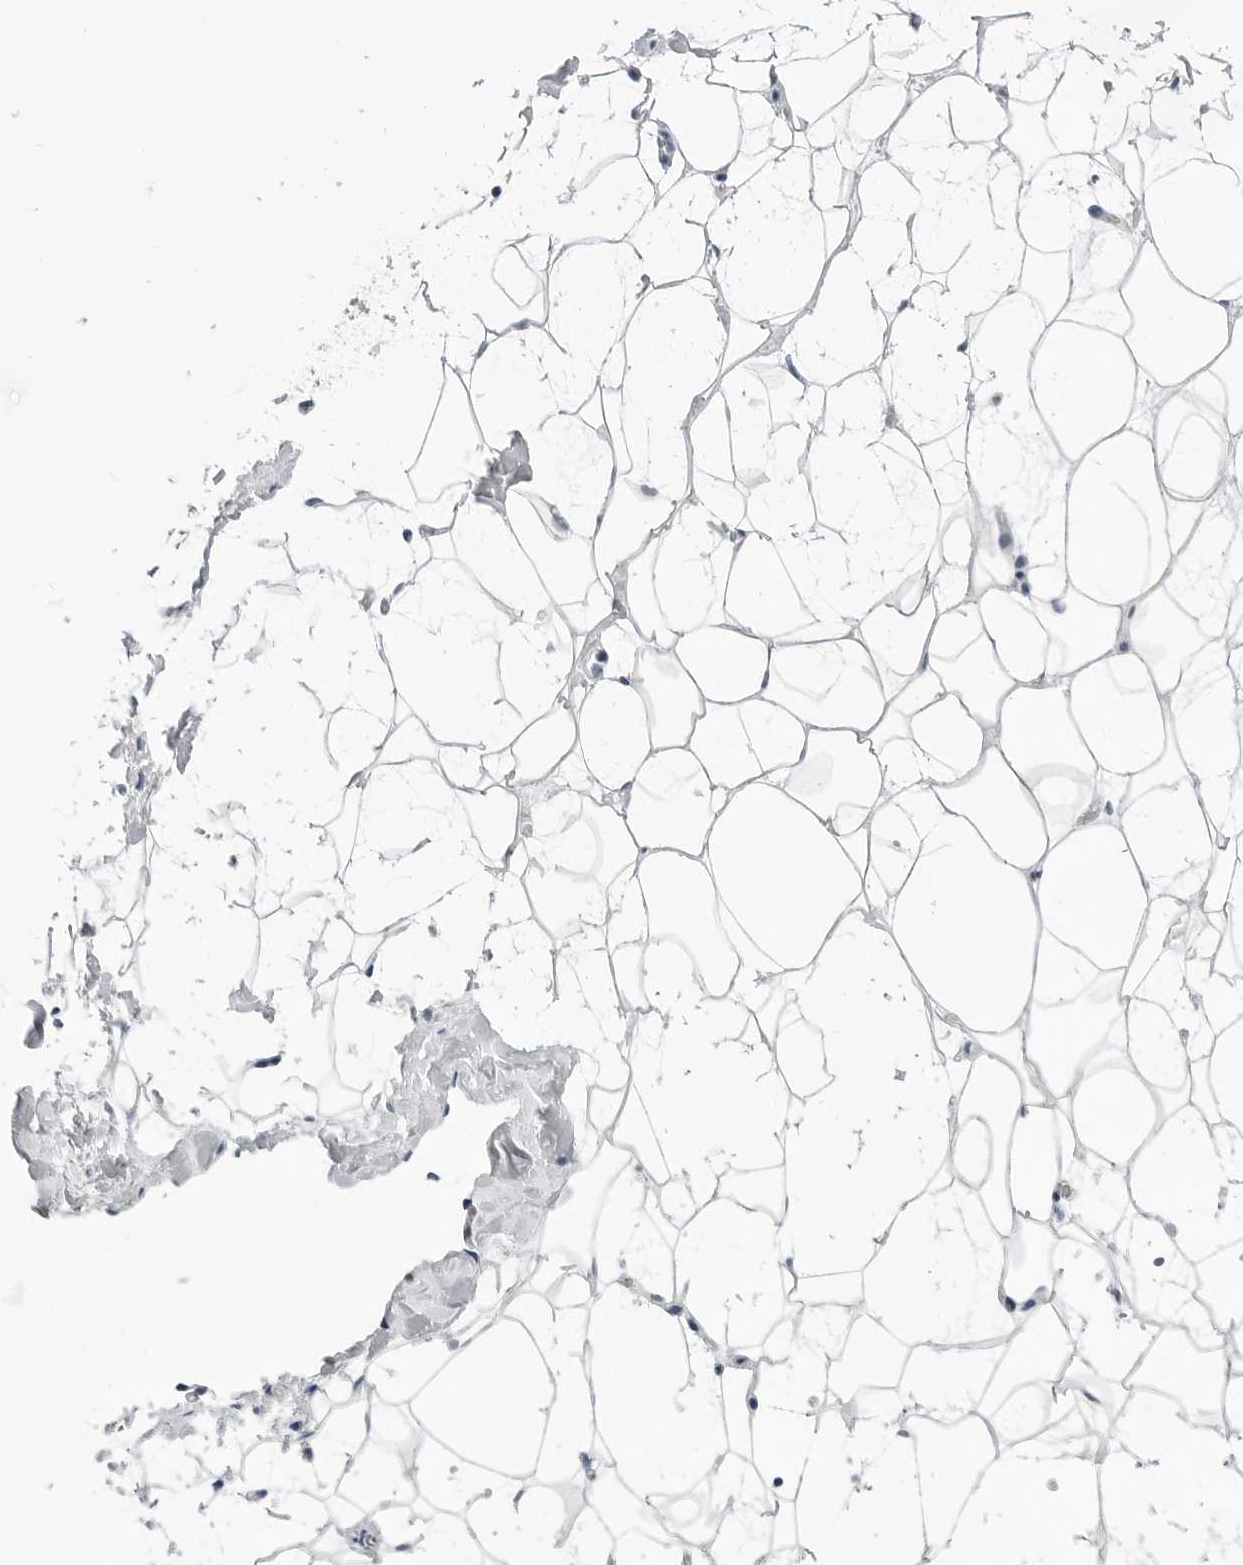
{"staining": {"intensity": "negative", "quantity": "none", "location": "none"}, "tissue": "adipose tissue", "cell_type": "Adipocytes", "image_type": "normal", "snomed": [{"axis": "morphology", "description": "Normal tissue, NOS"}, {"axis": "morphology", "description": "Fibrosis, NOS"}, {"axis": "topography", "description": "Breast"}, {"axis": "topography", "description": "Adipose tissue"}], "caption": "Histopathology image shows no protein expression in adipocytes of normal adipose tissue. (Stains: DAB (3,3'-diaminobenzidine) IHC with hematoxylin counter stain, Microscopy: brightfield microscopy at high magnification).", "gene": "PLN", "patient": {"sex": "female", "age": 39}}